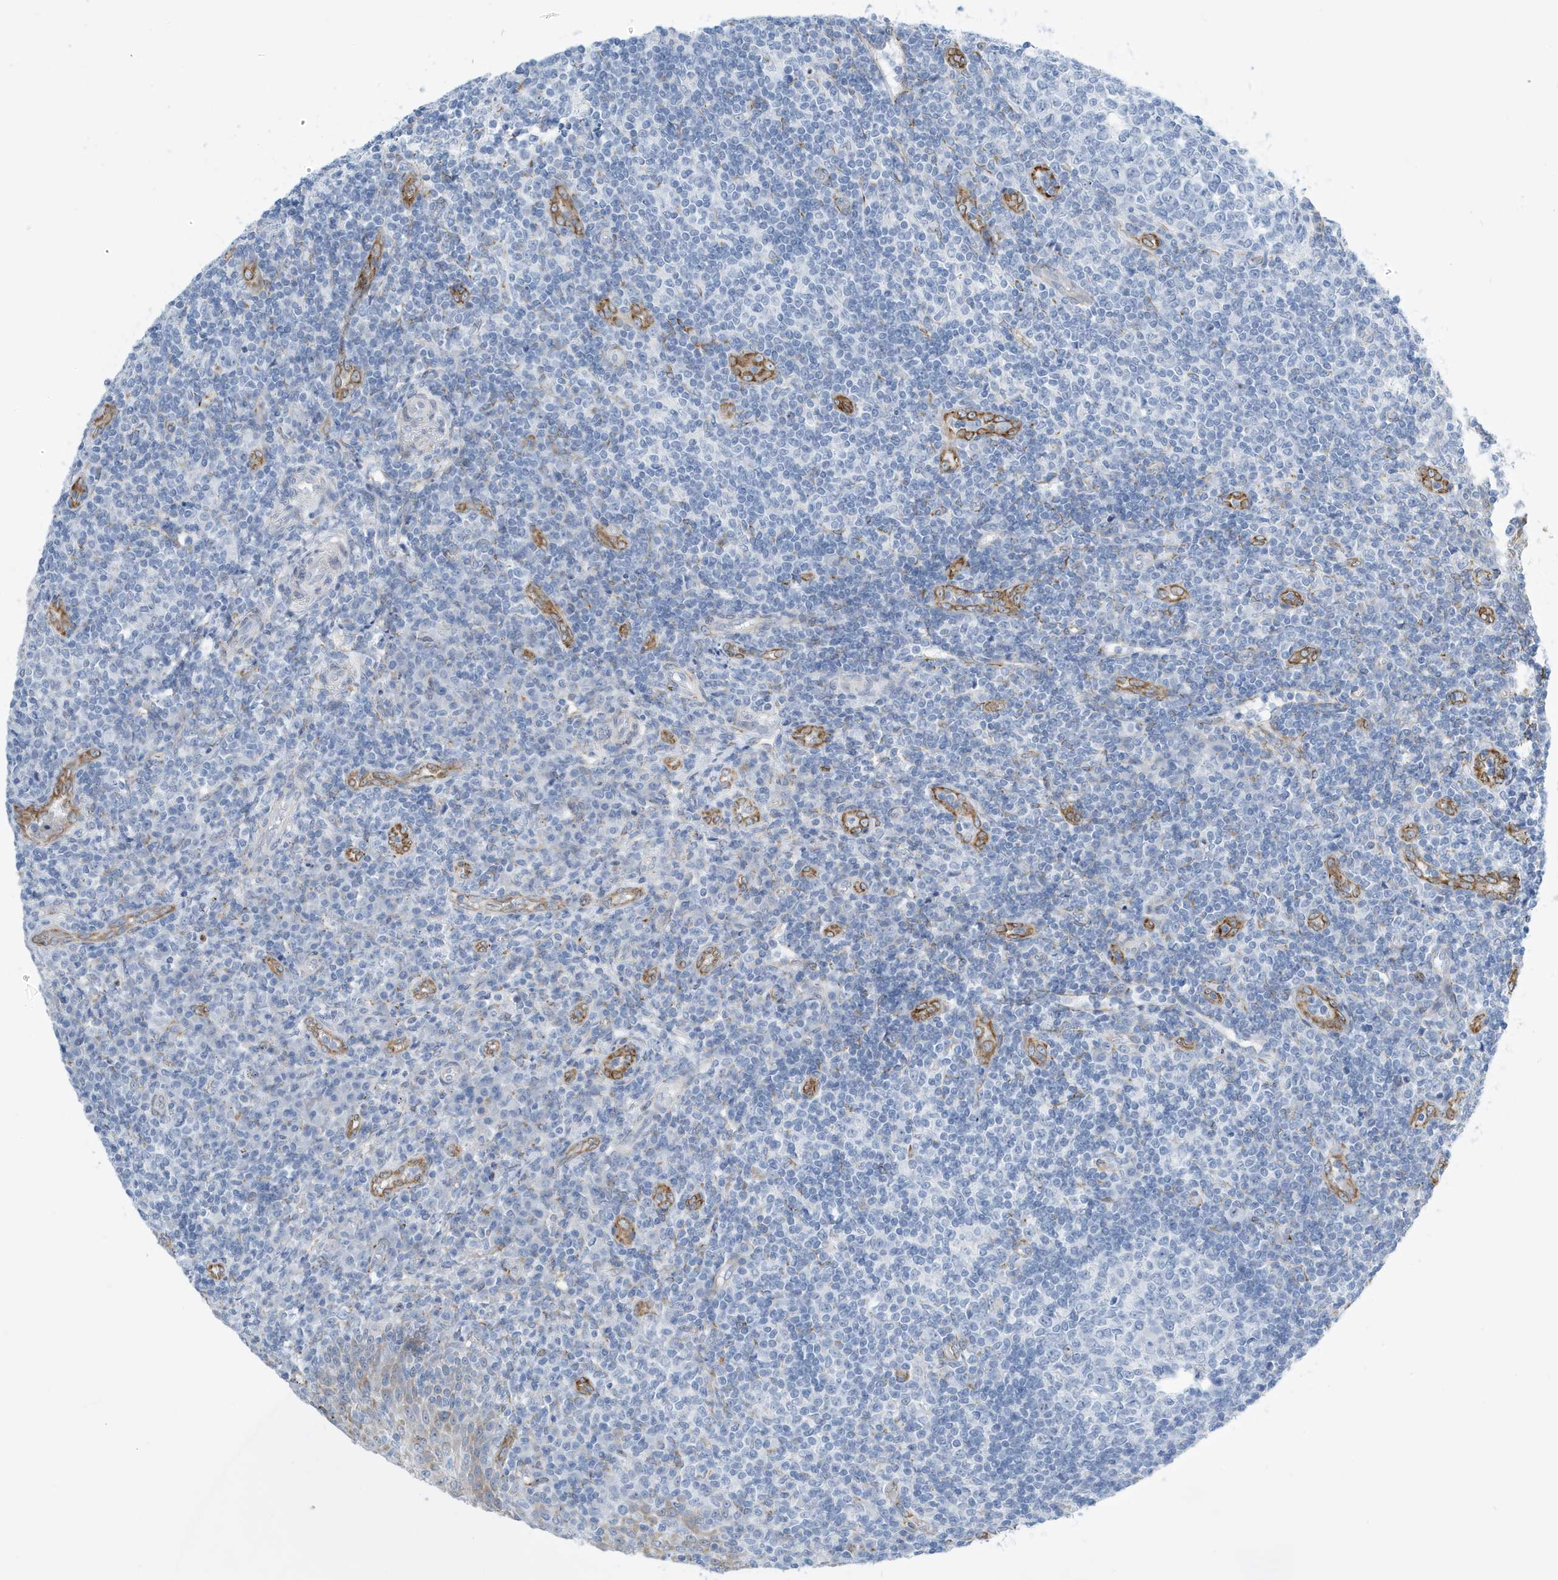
{"staining": {"intensity": "negative", "quantity": "none", "location": "none"}, "tissue": "tonsil", "cell_type": "Germinal center cells", "image_type": "normal", "snomed": [{"axis": "morphology", "description": "Normal tissue, NOS"}, {"axis": "topography", "description": "Tonsil"}], "caption": "IHC of unremarkable human tonsil exhibits no staining in germinal center cells.", "gene": "SEMA3F", "patient": {"sex": "female", "age": 19}}